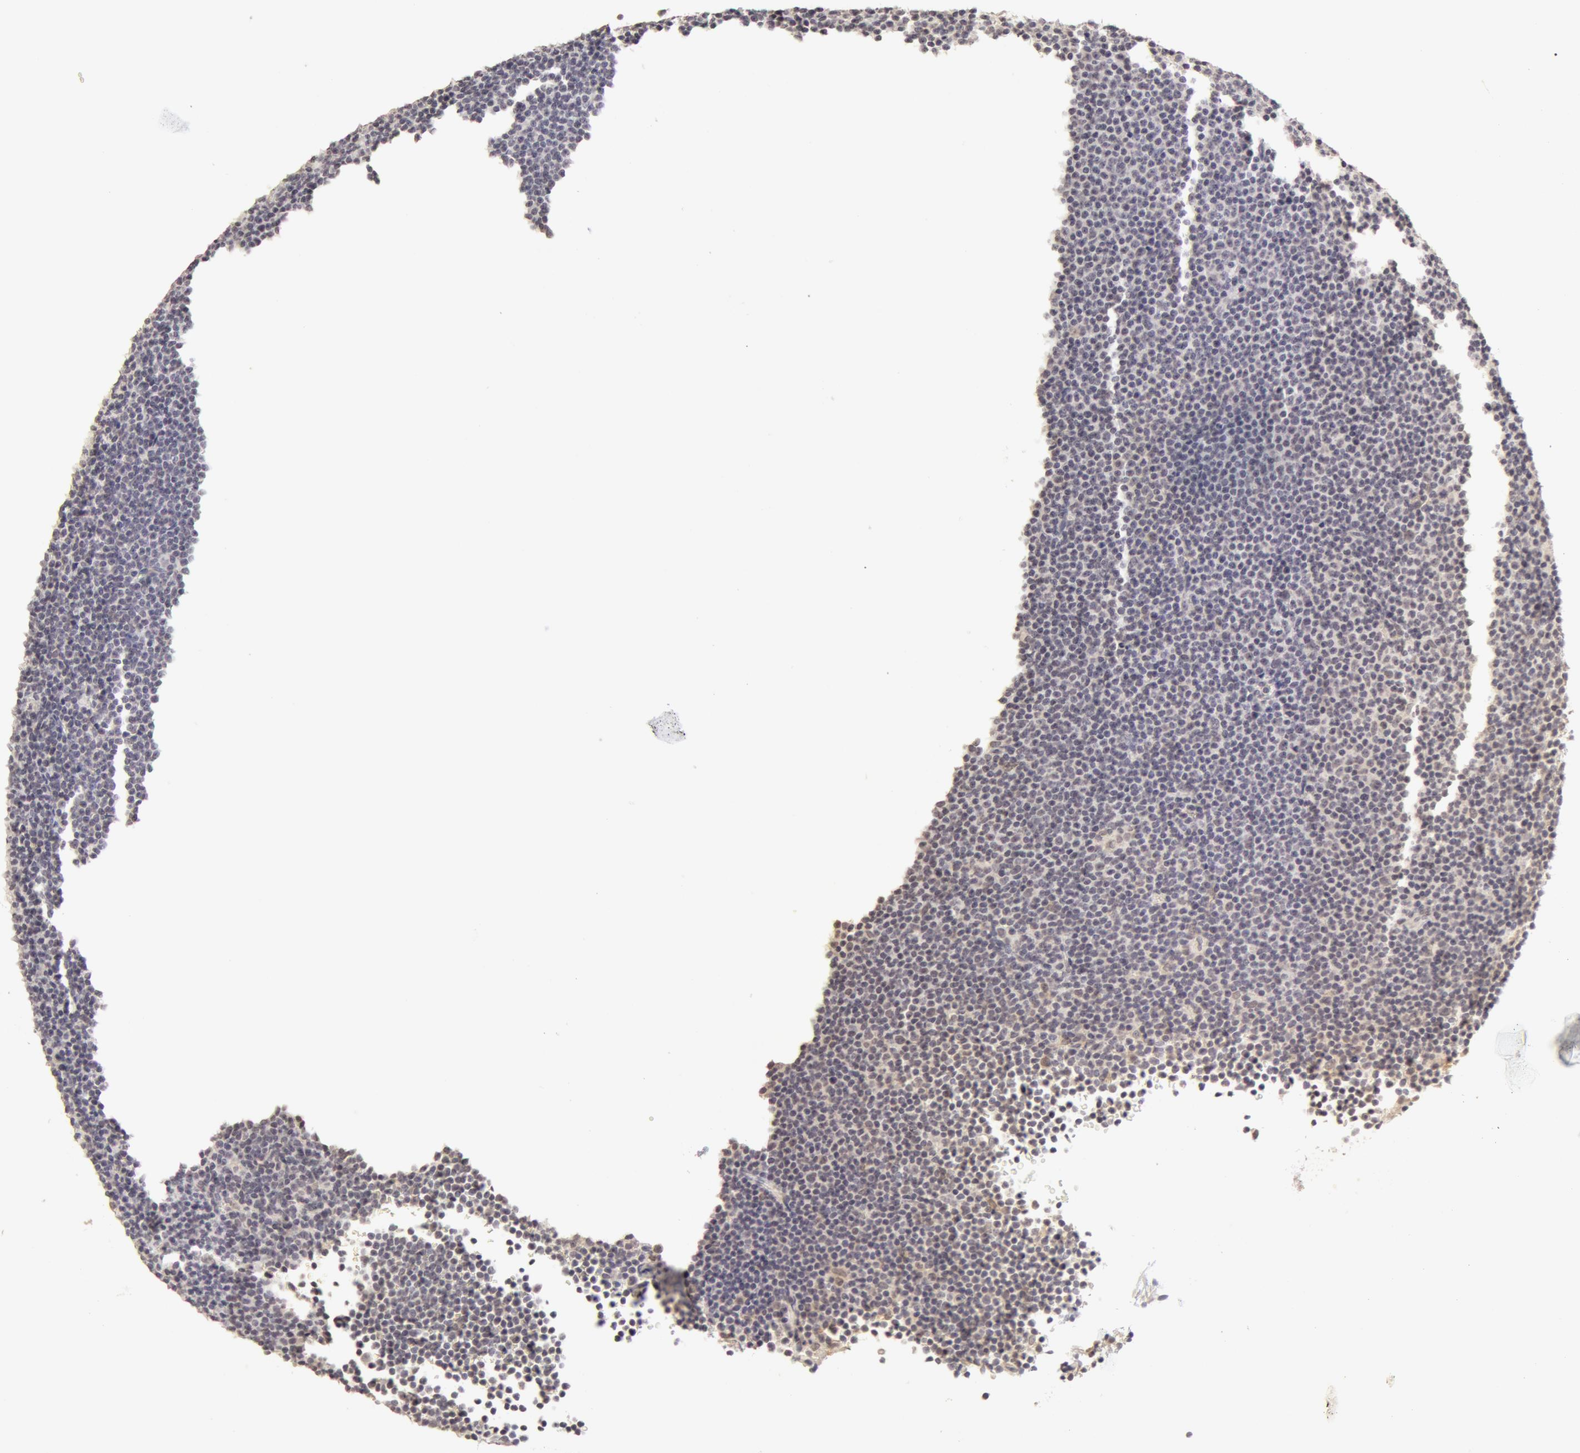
{"staining": {"intensity": "negative", "quantity": "none", "location": "none"}, "tissue": "lymphoma", "cell_type": "Tumor cells", "image_type": "cancer", "snomed": [{"axis": "morphology", "description": "Malignant lymphoma, non-Hodgkin's type, Low grade"}, {"axis": "topography", "description": "Lymph node"}], "caption": "A high-resolution photomicrograph shows immunohistochemistry staining of lymphoma, which shows no significant staining in tumor cells.", "gene": "ADAM10", "patient": {"sex": "female", "age": 69}}